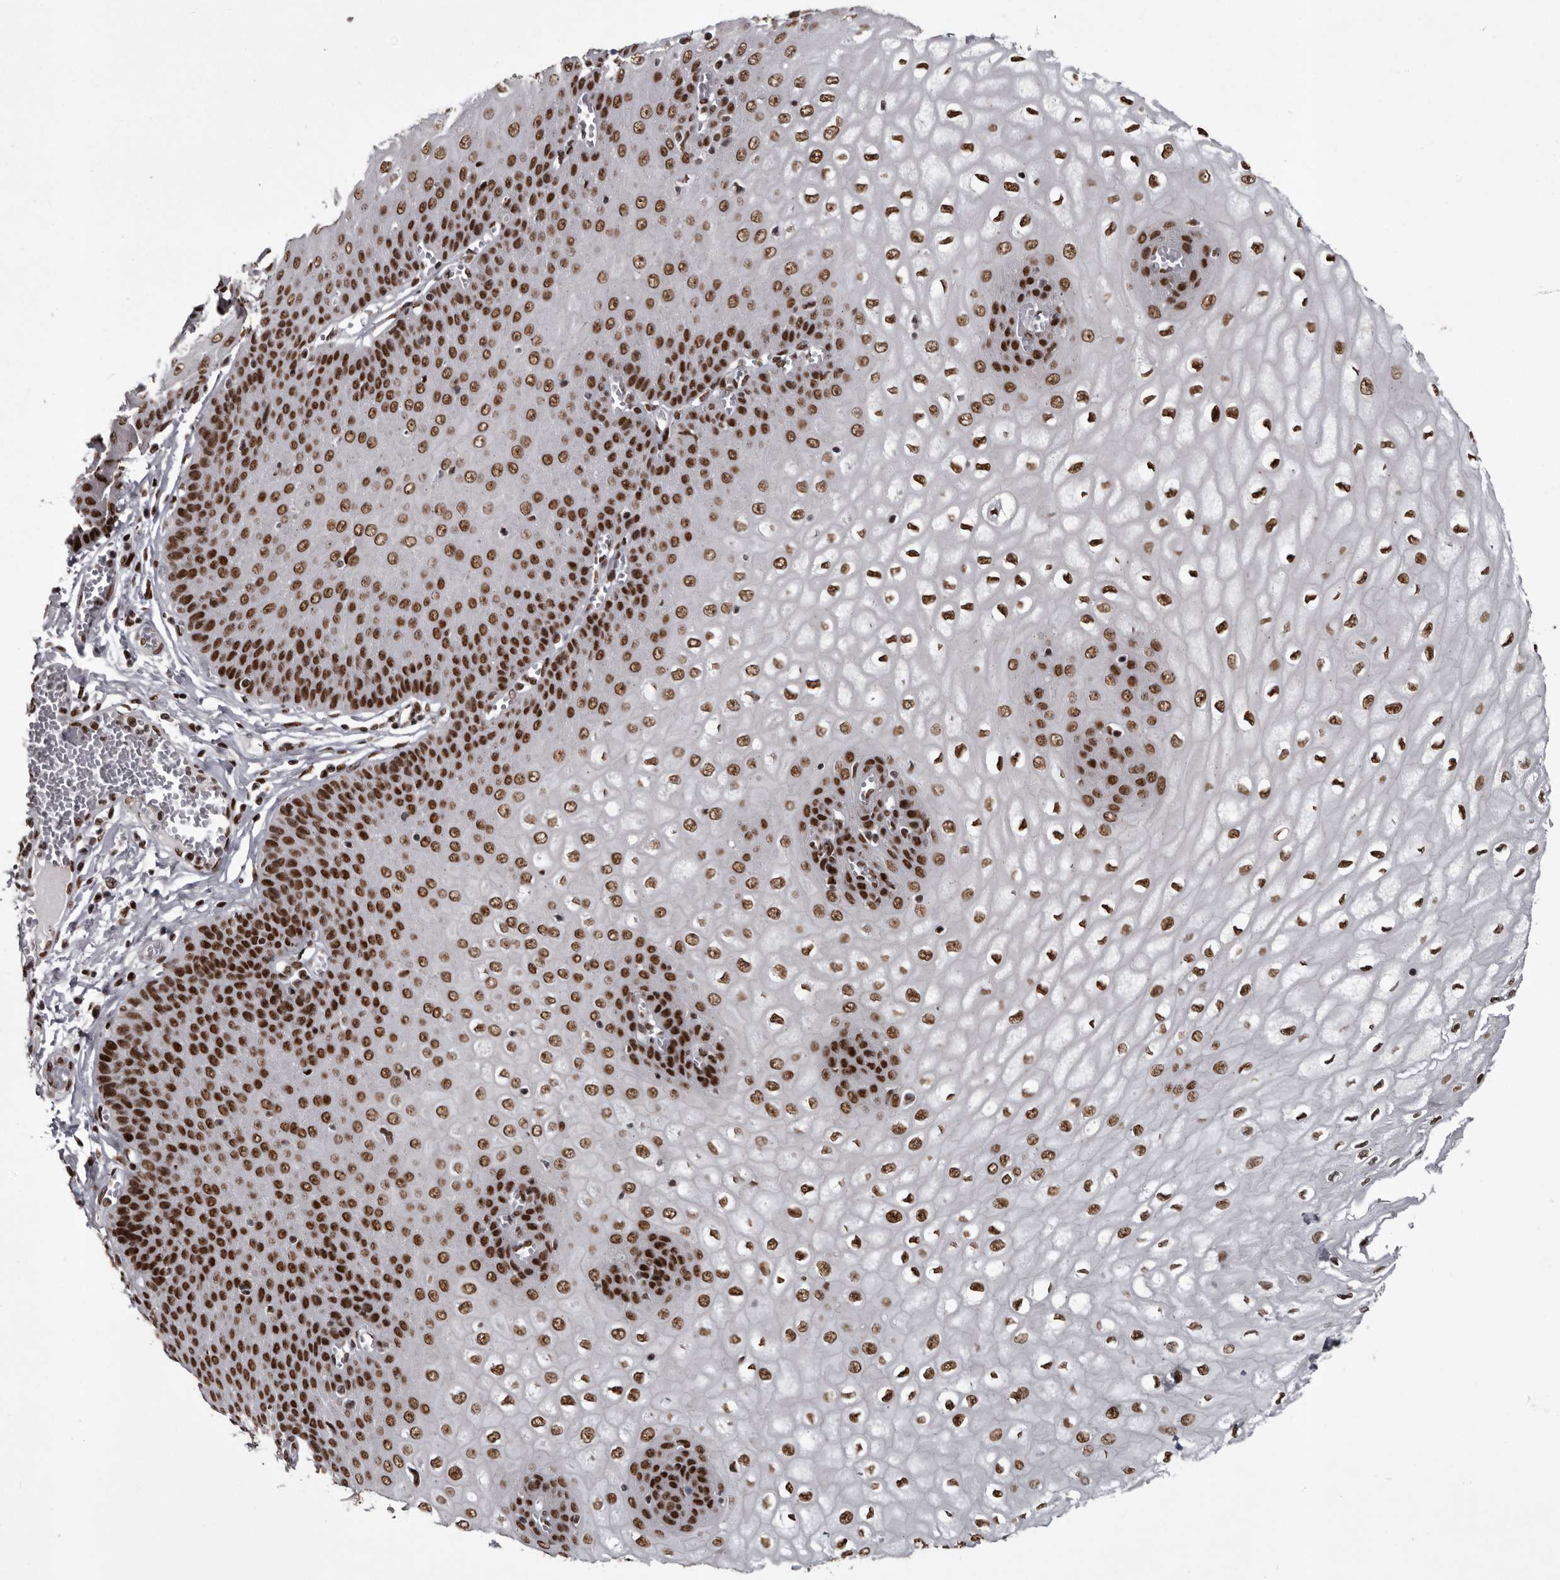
{"staining": {"intensity": "strong", "quantity": ">75%", "location": "nuclear"}, "tissue": "esophagus", "cell_type": "Squamous epithelial cells", "image_type": "normal", "snomed": [{"axis": "morphology", "description": "Normal tissue, NOS"}, {"axis": "topography", "description": "Esophagus"}], "caption": "Protein staining demonstrates strong nuclear positivity in approximately >75% of squamous epithelial cells in benign esophagus.", "gene": "NUMA1", "patient": {"sex": "male", "age": 60}}